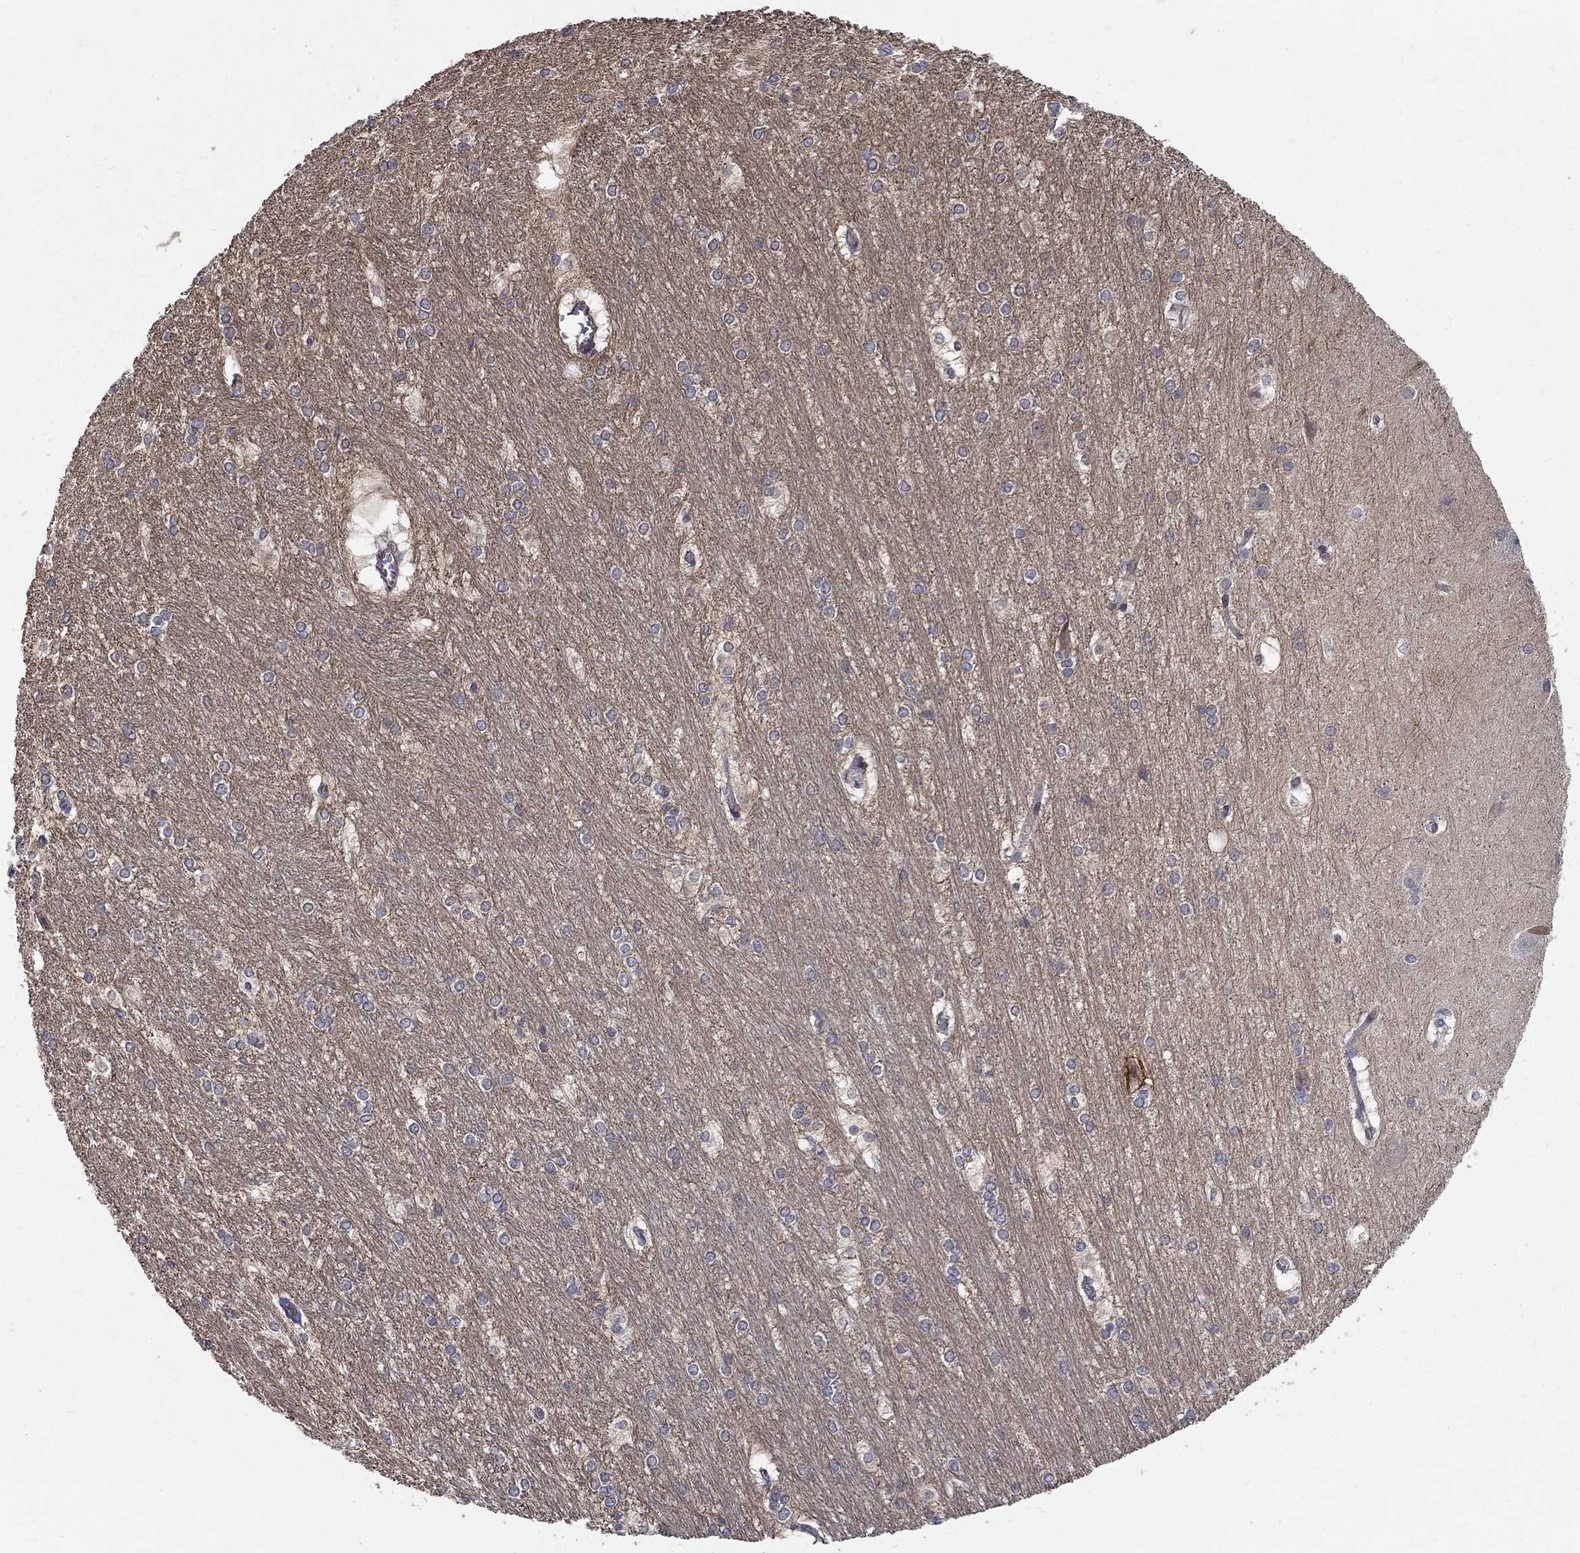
{"staining": {"intensity": "negative", "quantity": "none", "location": "none"}, "tissue": "hippocampus", "cell_type": "Glial cells", "image_type": "normal", "snomed": [{"axis": "morphology", "description": "Normal tissue, NOS"}, {"axis": "topography", "description": "Cerebral cortex"}, {"axis": "topography", "description": "Hippocampus"}], "caption": "Immunohistochemical staining of normal hippocampus displays no significant expression in glial cells. (IHC, brightfield microscopy, high magnification).", "gene": "ZNF594", "patient": {"sex": "female", "age": 19}}